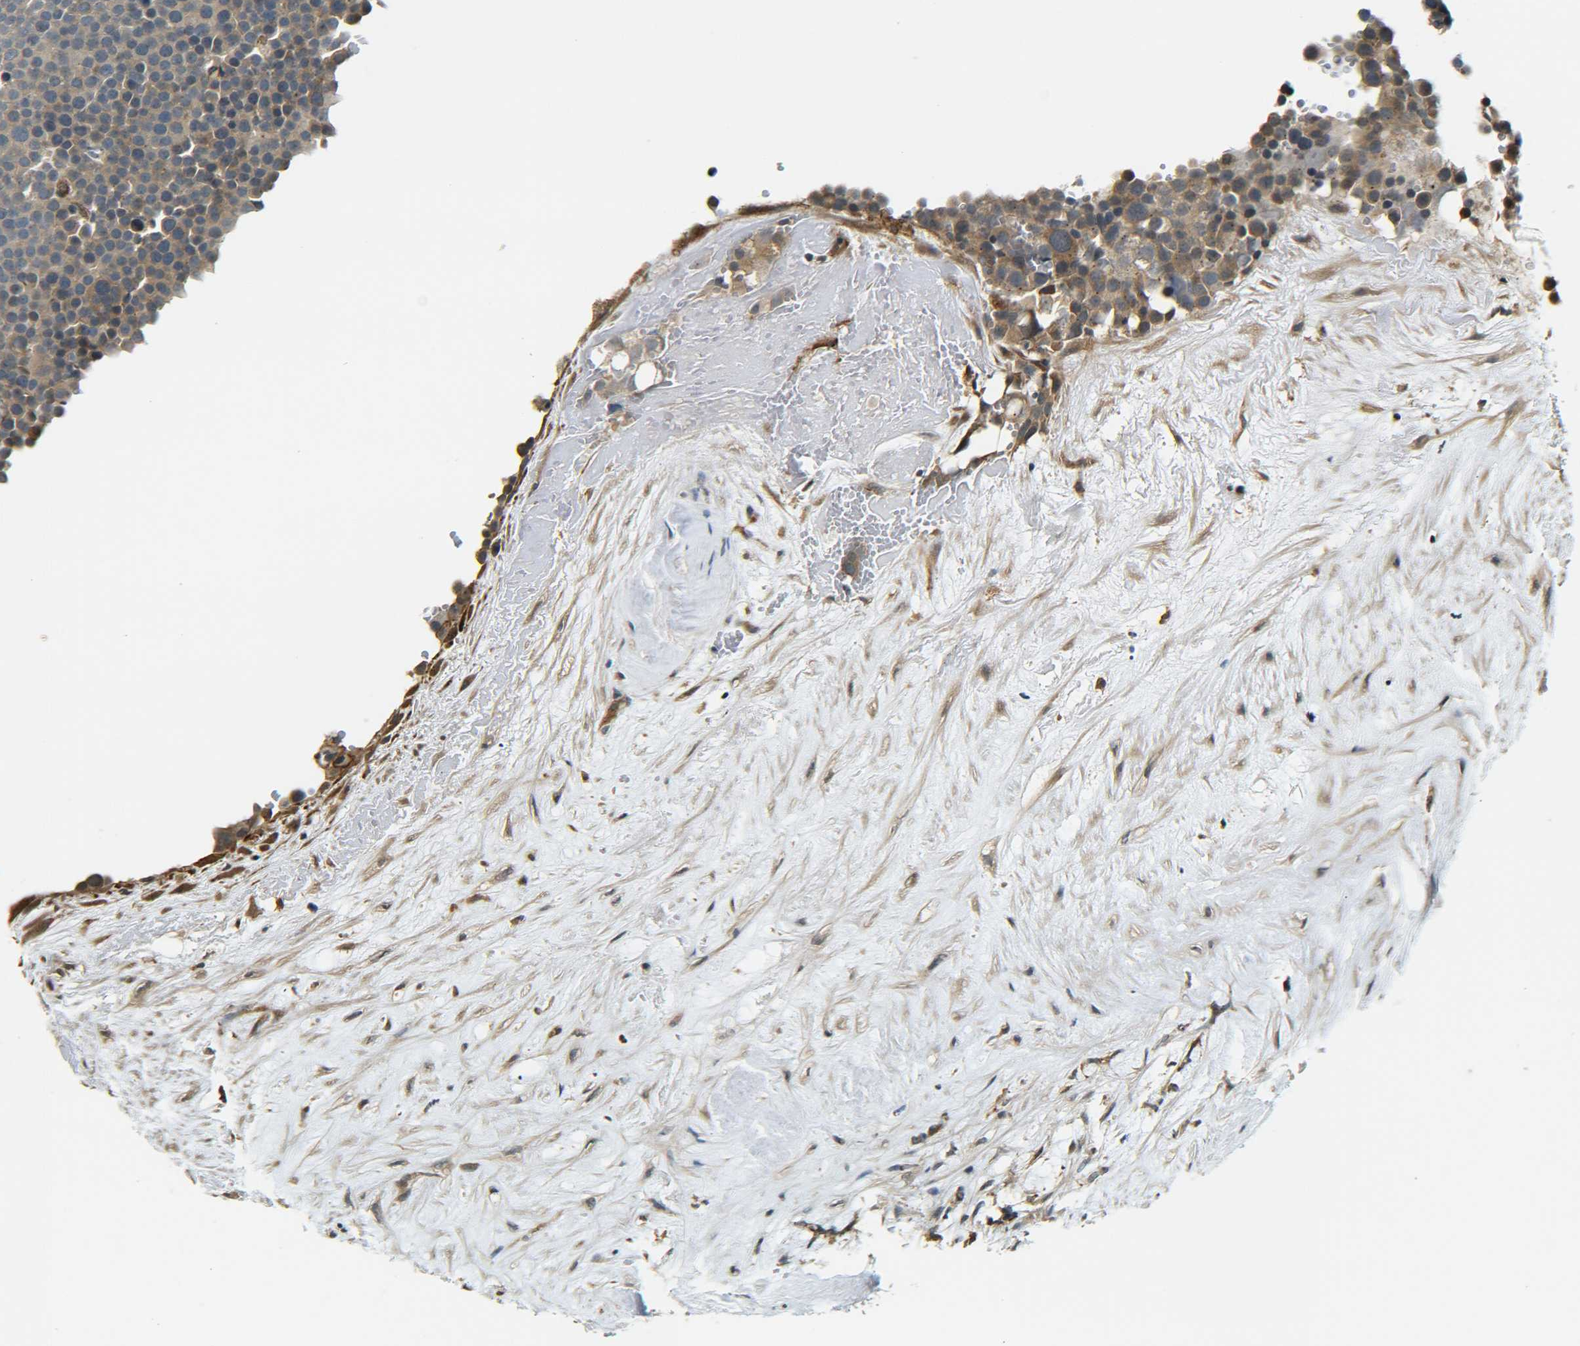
{"staining": {"intensity": "weak", "quantity": ">75%", "location": "cytoplasmic/membranous"}, "tissue": "testis cancer", "cell_type": "Tumor cells", "image_type": "cancer", "snomed": [{"axis": "morphology", "description": "Seminoma, NOS"}, {"axis": "topography", "description": "Testis"}], "caption": "A micrograph of testis cancer (seminoma) stained for a protein displays weak cytoplasmic/membranous brown staining in tumor cells.", "gene": "DAB2", "patient": {"sex": "male", "age": 71}}